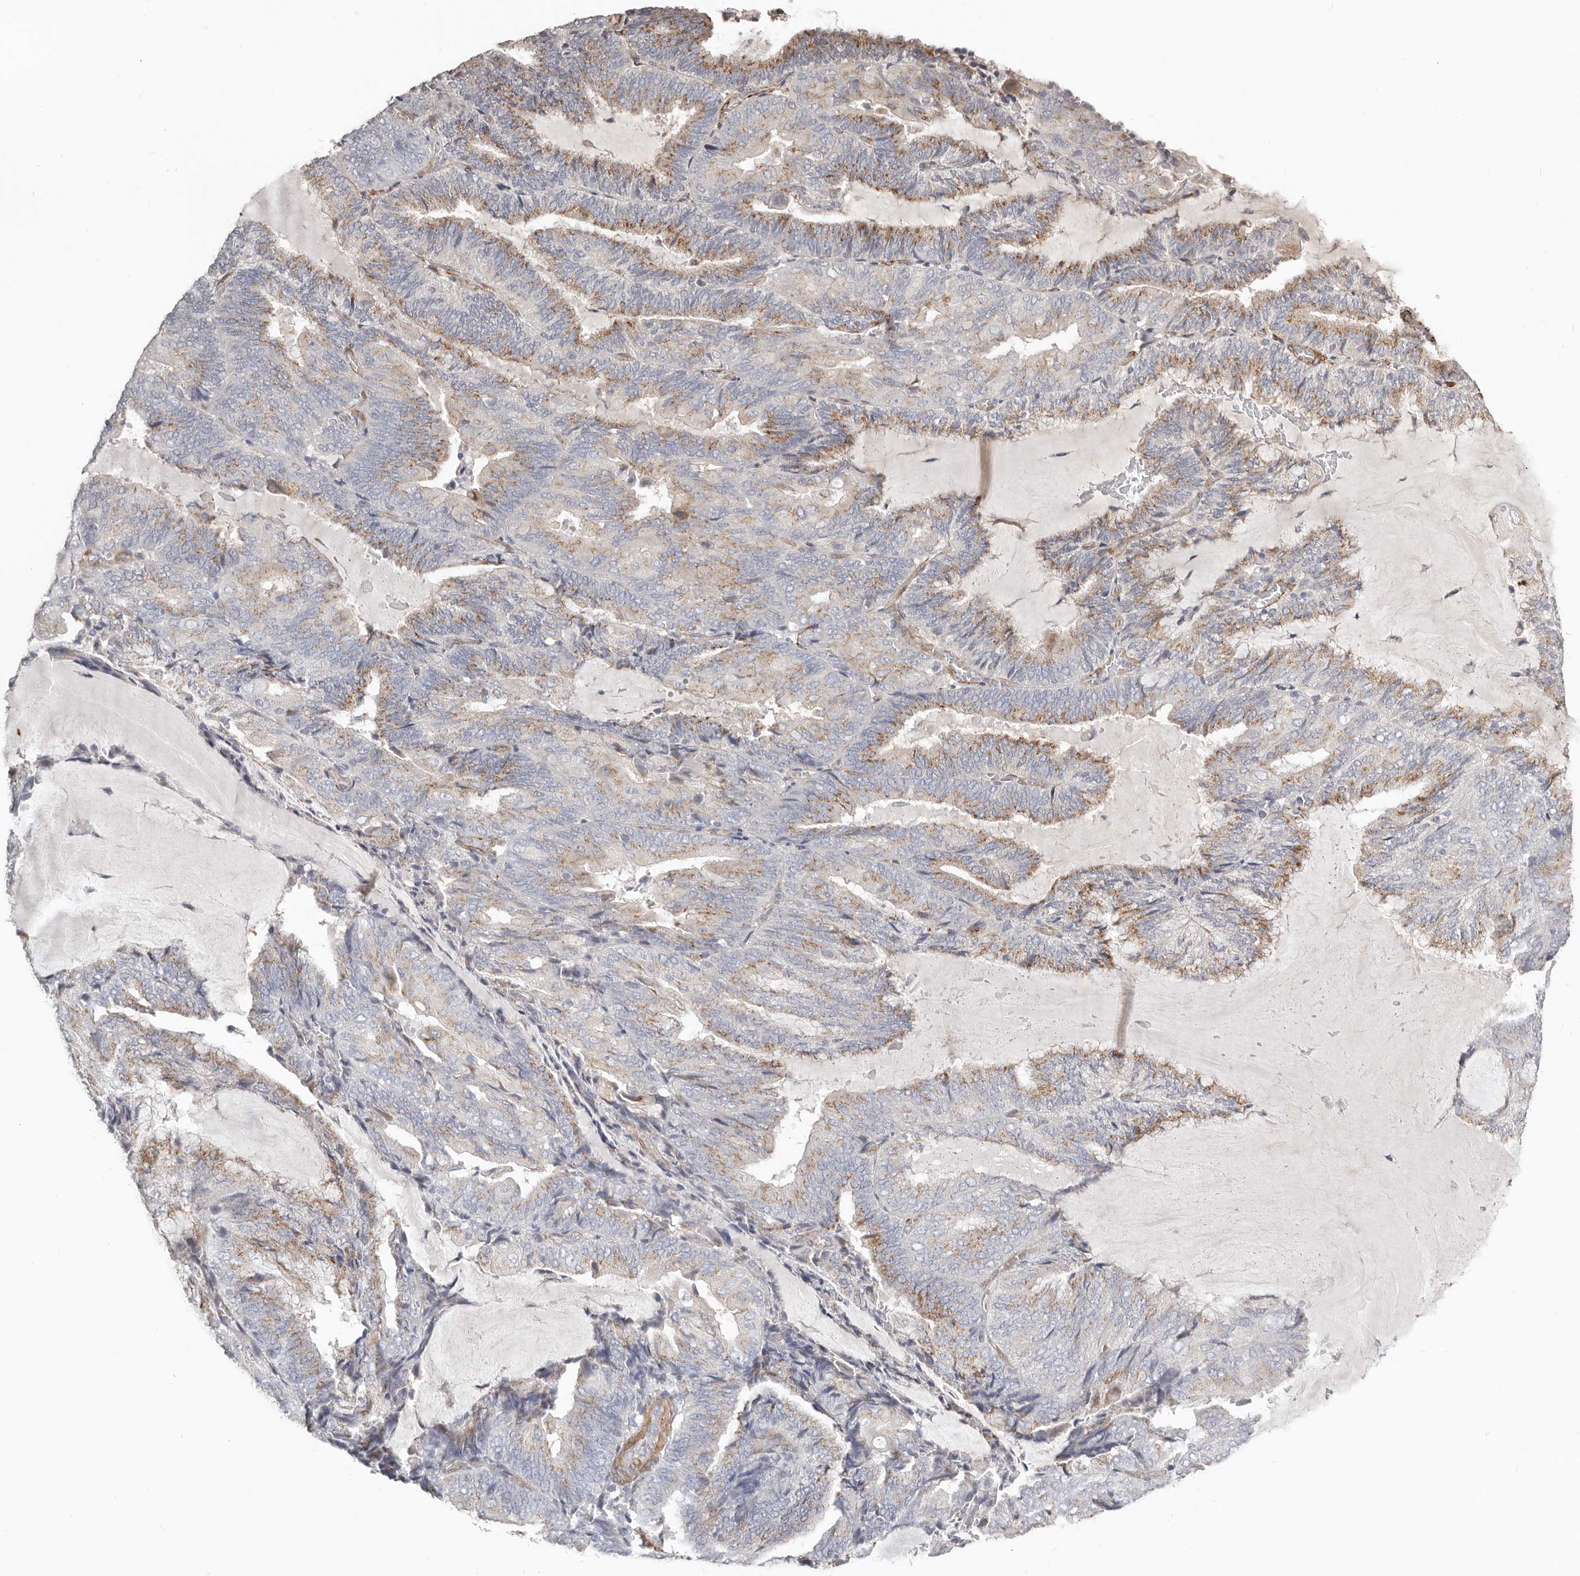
{"staining": {"intensity": "weak", "quantity": "25%-75%", "location": "cytoplasmic/membranous"}, "tissue": "endometrial cancer", "cell_type": "Tumor cells", "image_type": "cancer", "snomed": [{"axis": "morphology", "description": "Adenocarcinoma, NOS"}, {"axis": "topography", "description": "Endometrium"}], "caption": "Endometrial cancer tissue exhibits weak cytoplasmic/membranous expression in about 25%-75% of tumor cells", "gene": "RABAC1", "patient": {"sex": "female", "age": 81}}